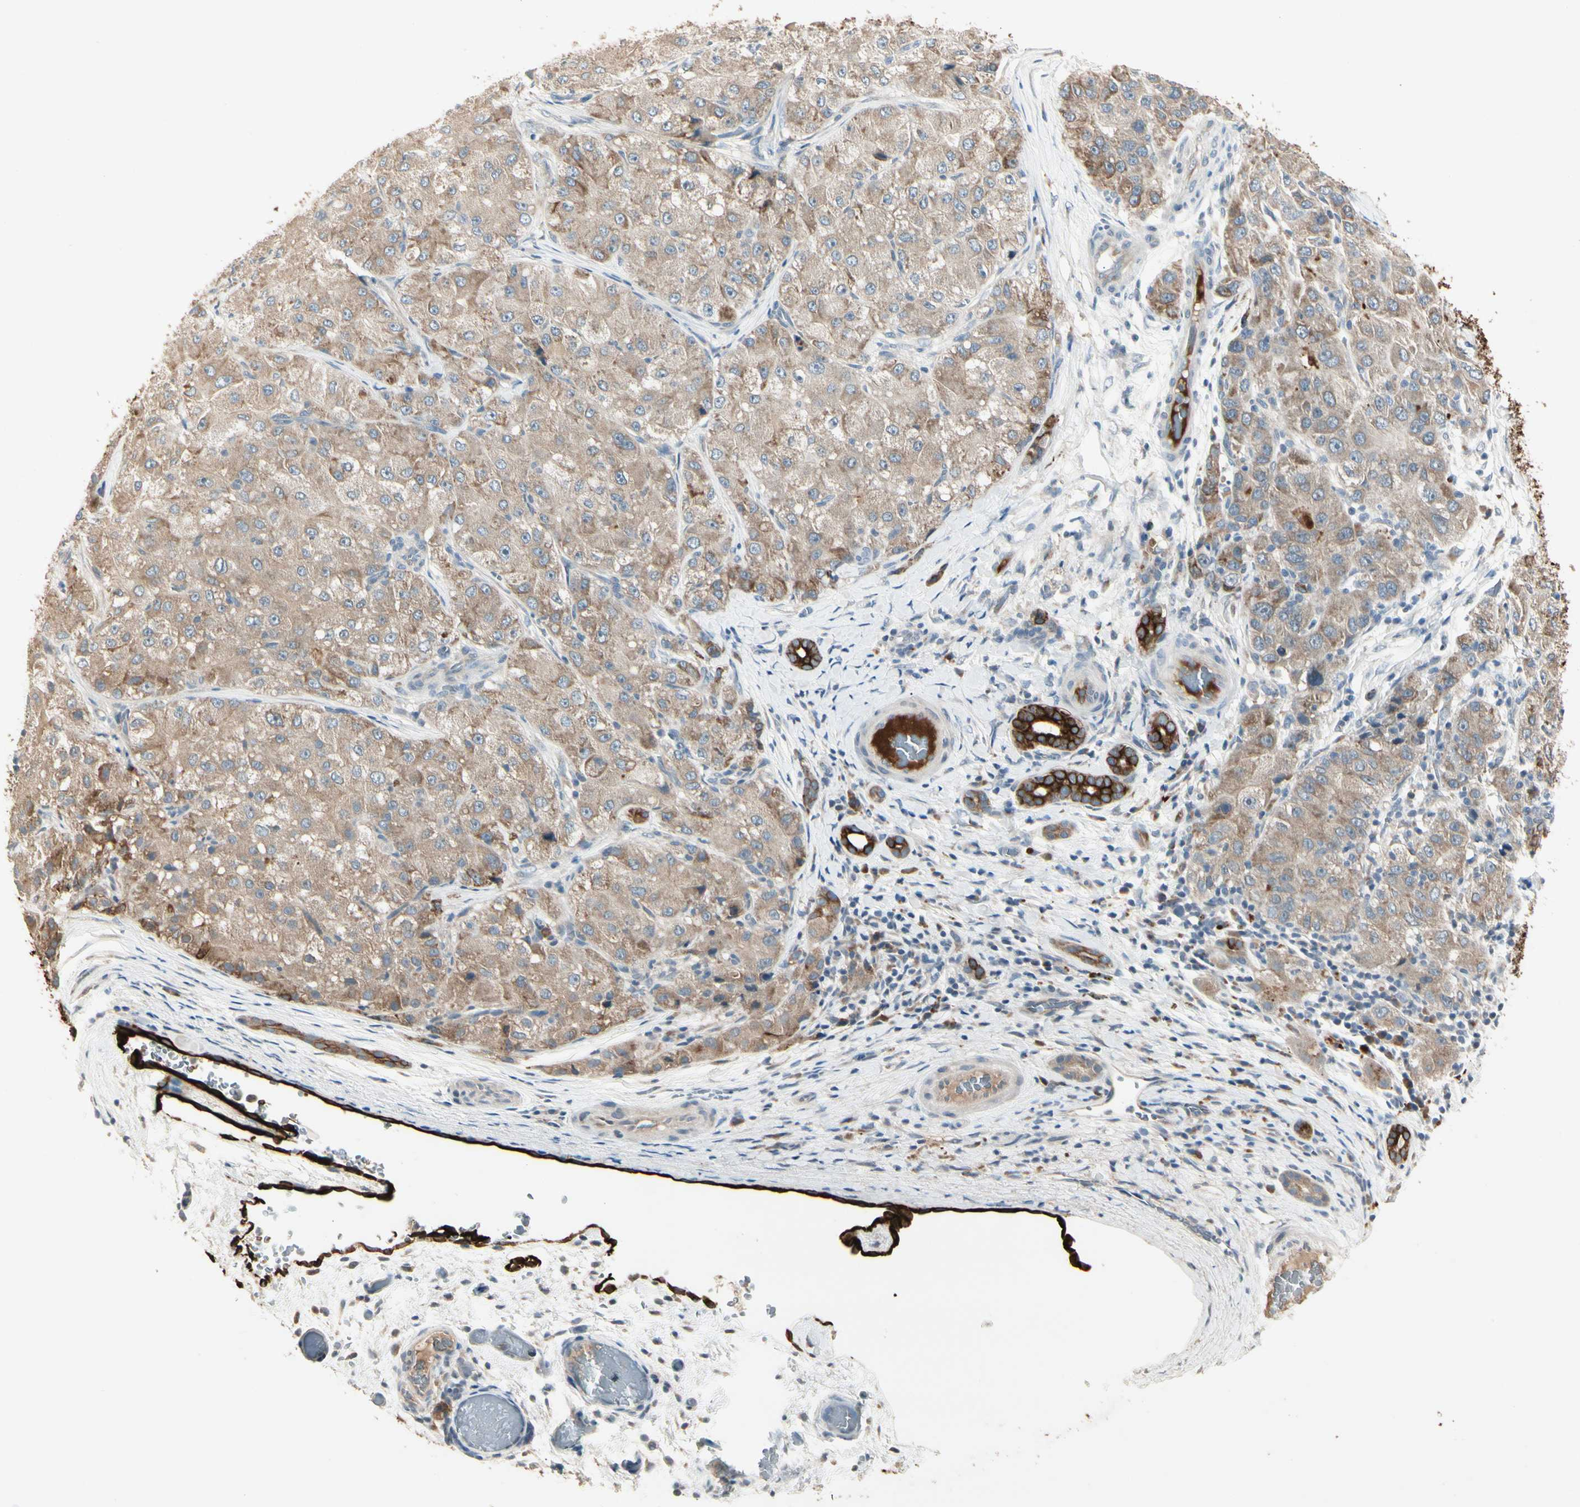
{"staining": {"intensity": "moderate", "quantity": ">75%", "location": "cytoplasmic/membranous"}, "tissue": "liver cancer", "cell_type": "Tumor cells", "image_type": "cancer", "snomed": [{"axis": "morphology", "description": "Carcinoma, Hepatocellular, NOS"}, {"axis": "topography", "description": "Liver"}], "caption": "Liver cancer (hepatocellular carcinoma) stained for a protein (brown) demonstrates moderate cytoplasmic/membranous positive expression in approximately >75% of tumor cells.", "gene": "SKIL", "patient": {"sex": "male", "age": 80}}